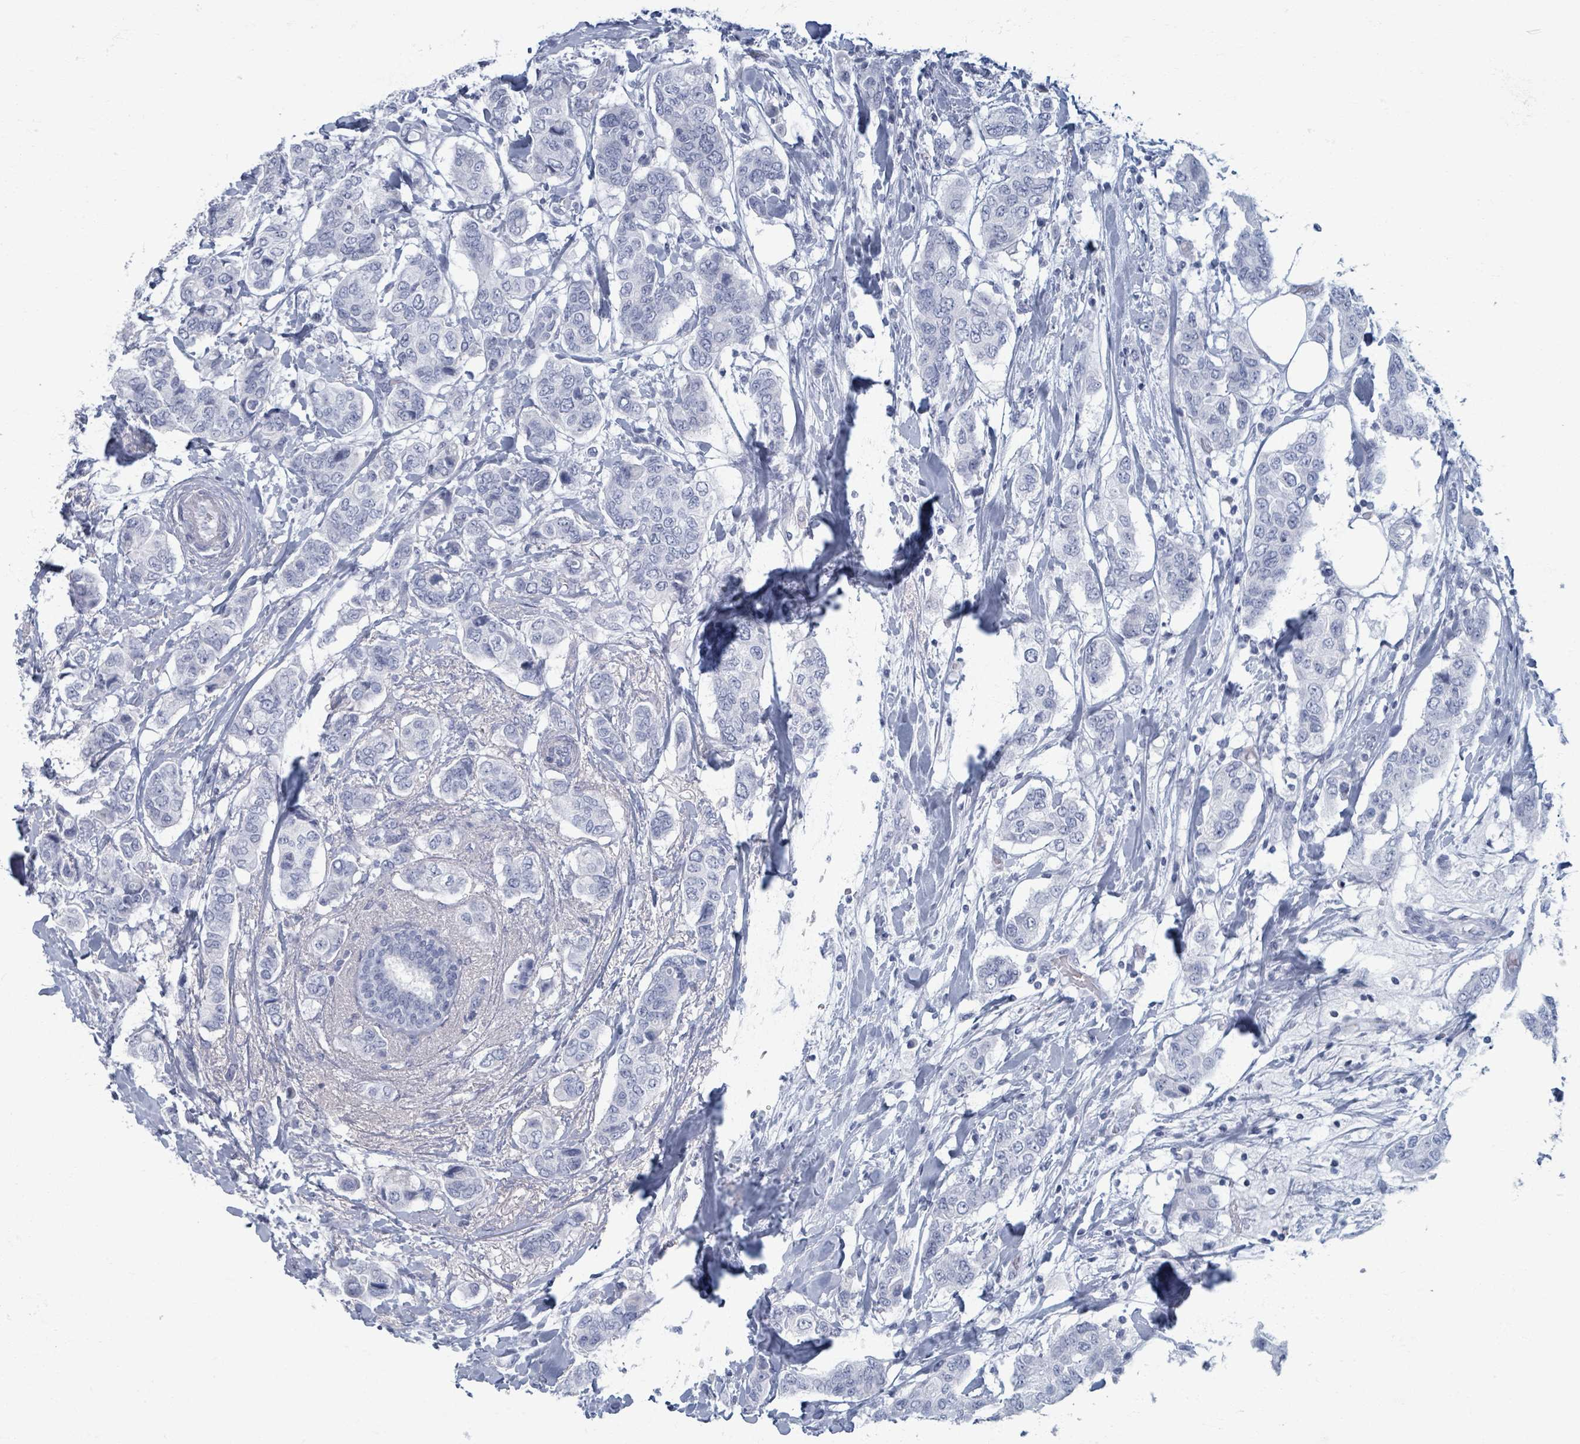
{"staining": {"intensity": "negative", "quantity": "none", "location": "none"}, "tissue": "breast cancer", "cell_type": "Tumor cells", "image_type": "cancer", "snomed": [{"axis": "morphology", "description": "Lobular carcinoma"}, {"axis": "topography", "description": "Breast"}], "caption": "Immunohistochemistry (IHC) of breast lobular carcinoma displays no positivity in tumor cells.", "gene": "TAS2R1", "patient": {"sex": "female", "age": 51}}